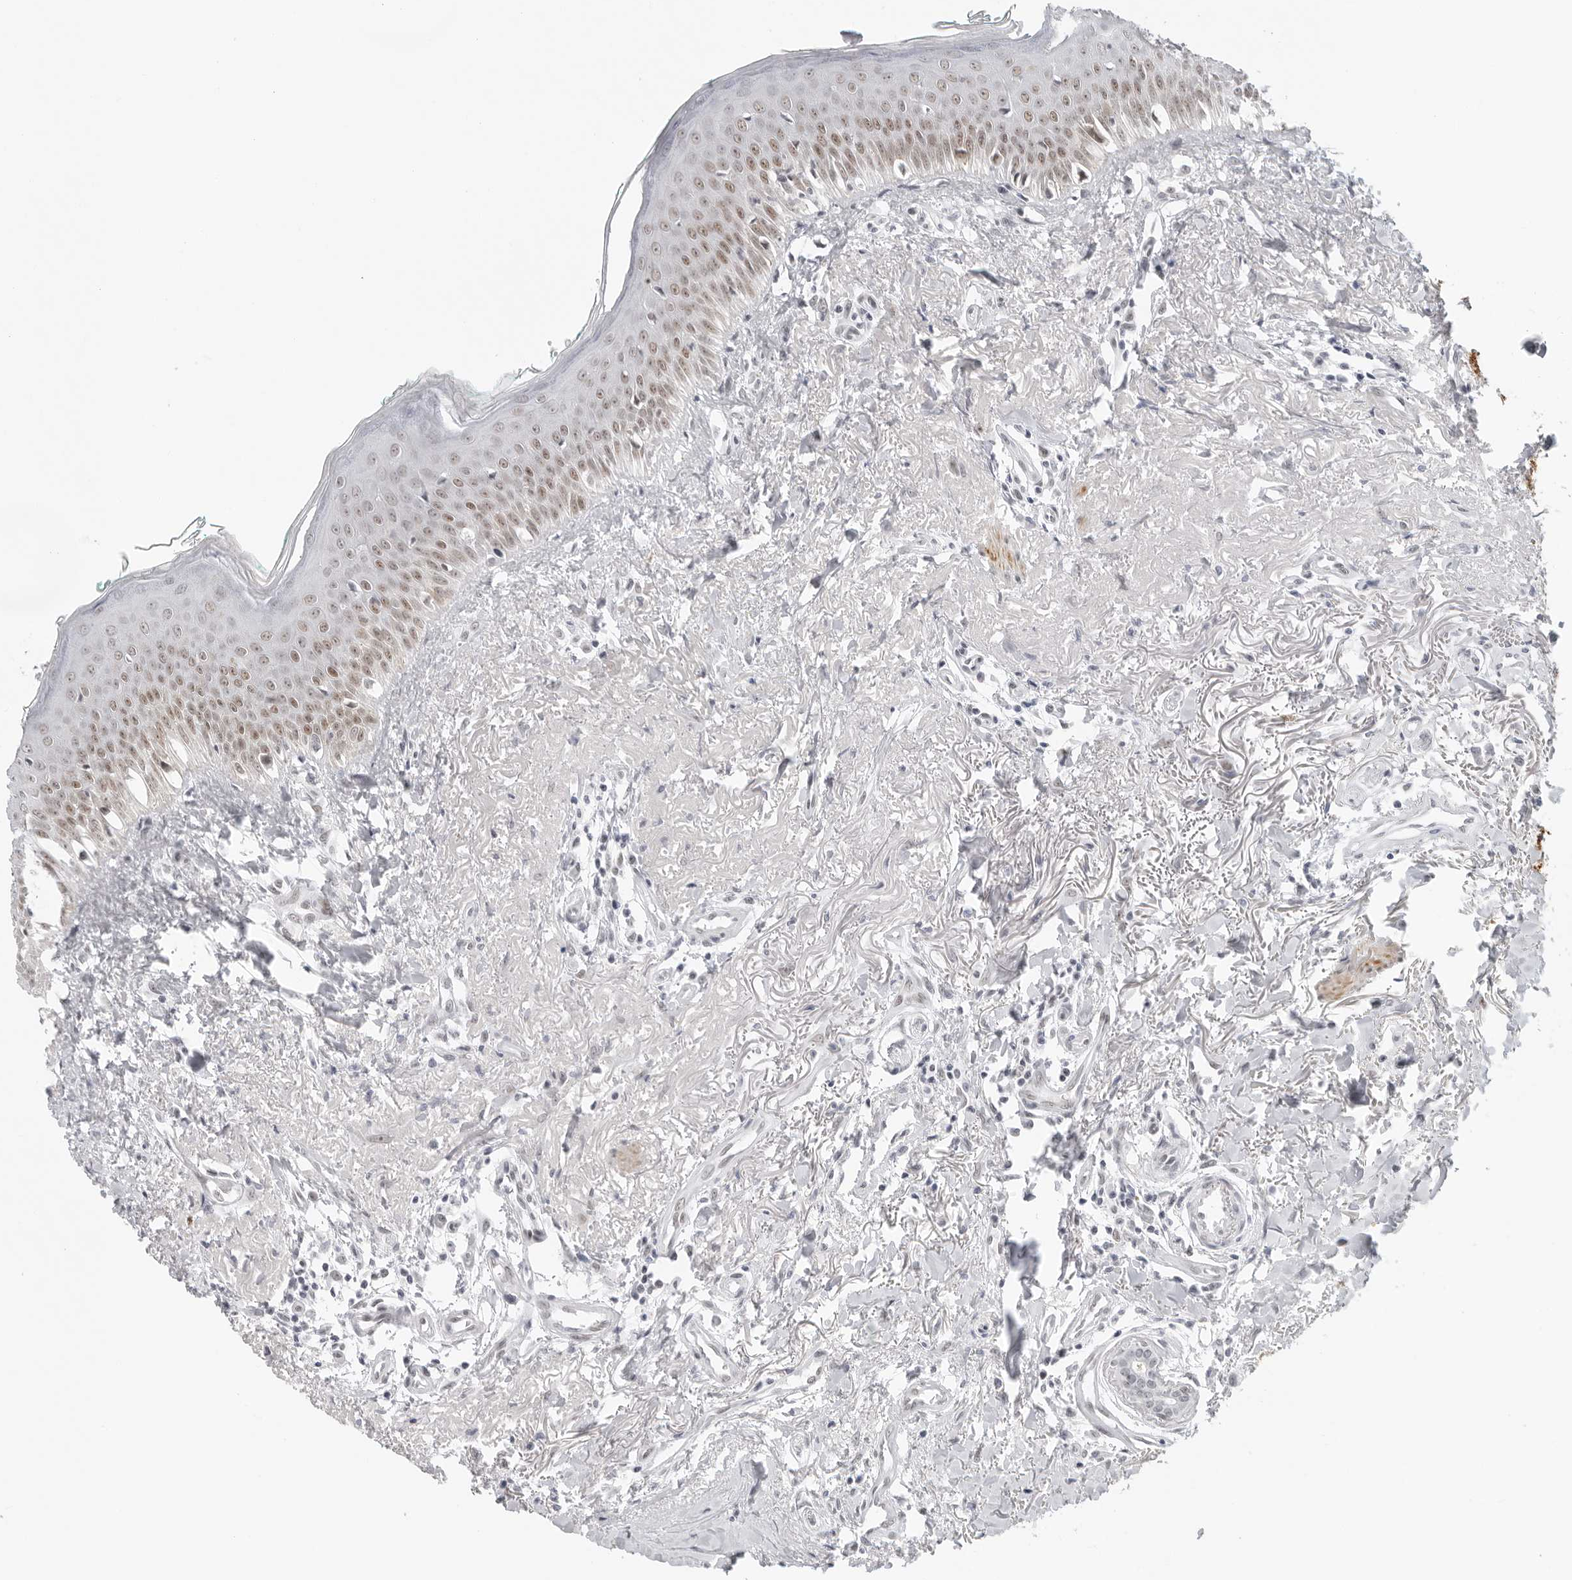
{"staining": {"intensity": "moderate", "quantity": ">75%", "location": "cytoplasmic/membranous,nuclear"}, "tissue": "oral mucosa", "cell_type": "Squamous epithelial cells", "image_type": "normal", "snomed": [{"axis": "morphology", "description": "Normal tissue, NOS"}, {"axis": "topography", "description": "Oral tissue"}], "caption": "An image of human oral mucosa stained for a protein shows moderate cytoplasmic/membranous,nuclear brown staining in squamous epithelial cells.", "gene": "FOXK2", "patient": {"sex": "female", "age": 70}}